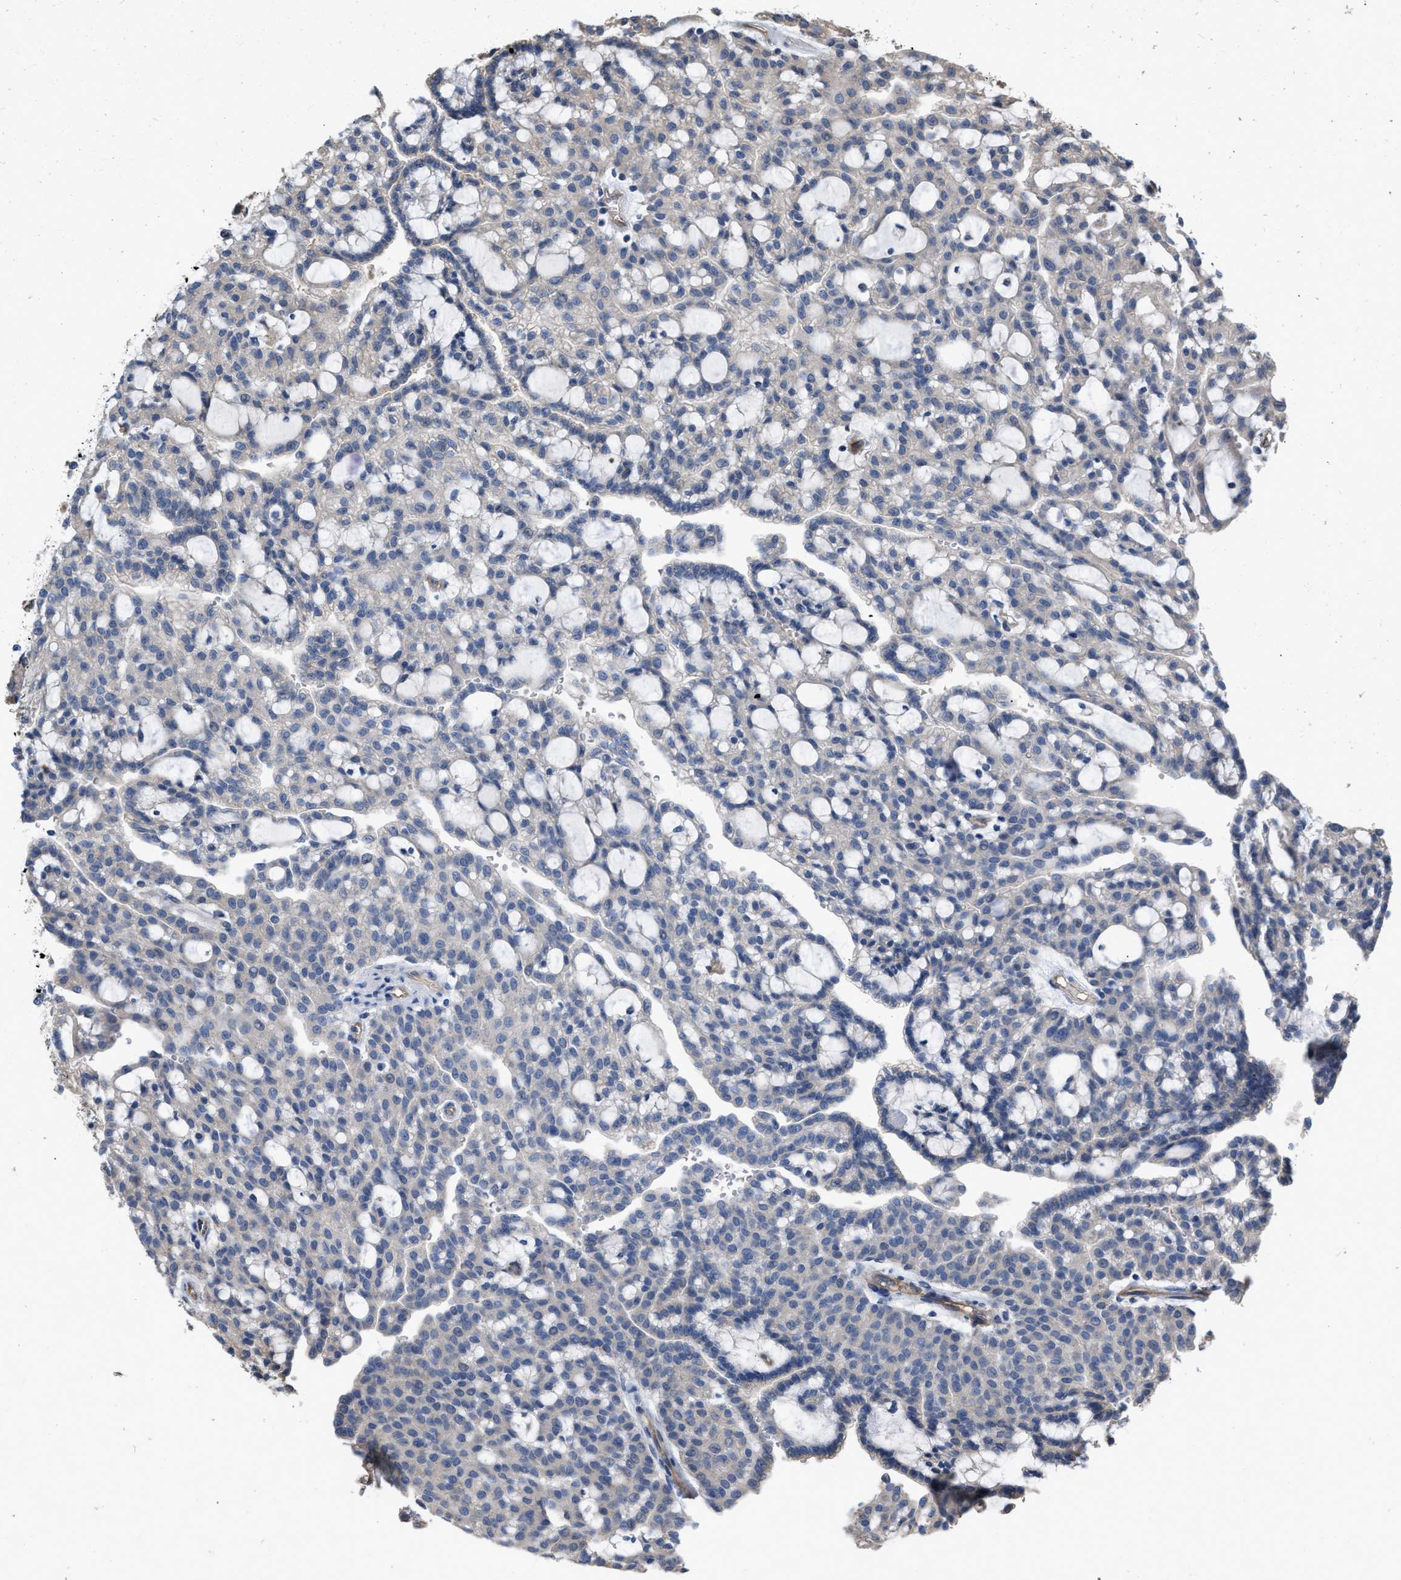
{"staining": {"intensity": "weak", "quantity": "<25%", "location": "cytoplasmic/membranous"}, "tissue": "renal cancer", "cell_type": "Tumor cells", "image_type": "cancer", "snomed": [{"axis": "morphology", "description": "Adenocarcinoma, NOS"}, {"axis": "topography", "description": "Kidney"}], "caption": "DAB immunohistochemical staining of human adenocarcinoma (renal) displays no significant expression in tumor cells. Brightfield microscopy of immunohistochemistry stained with DAB (brown) and hematoxylin (blue), captured at high magnification.", "gene": "SLC4A11", "patient": {"sex": "male", "age": 63}}